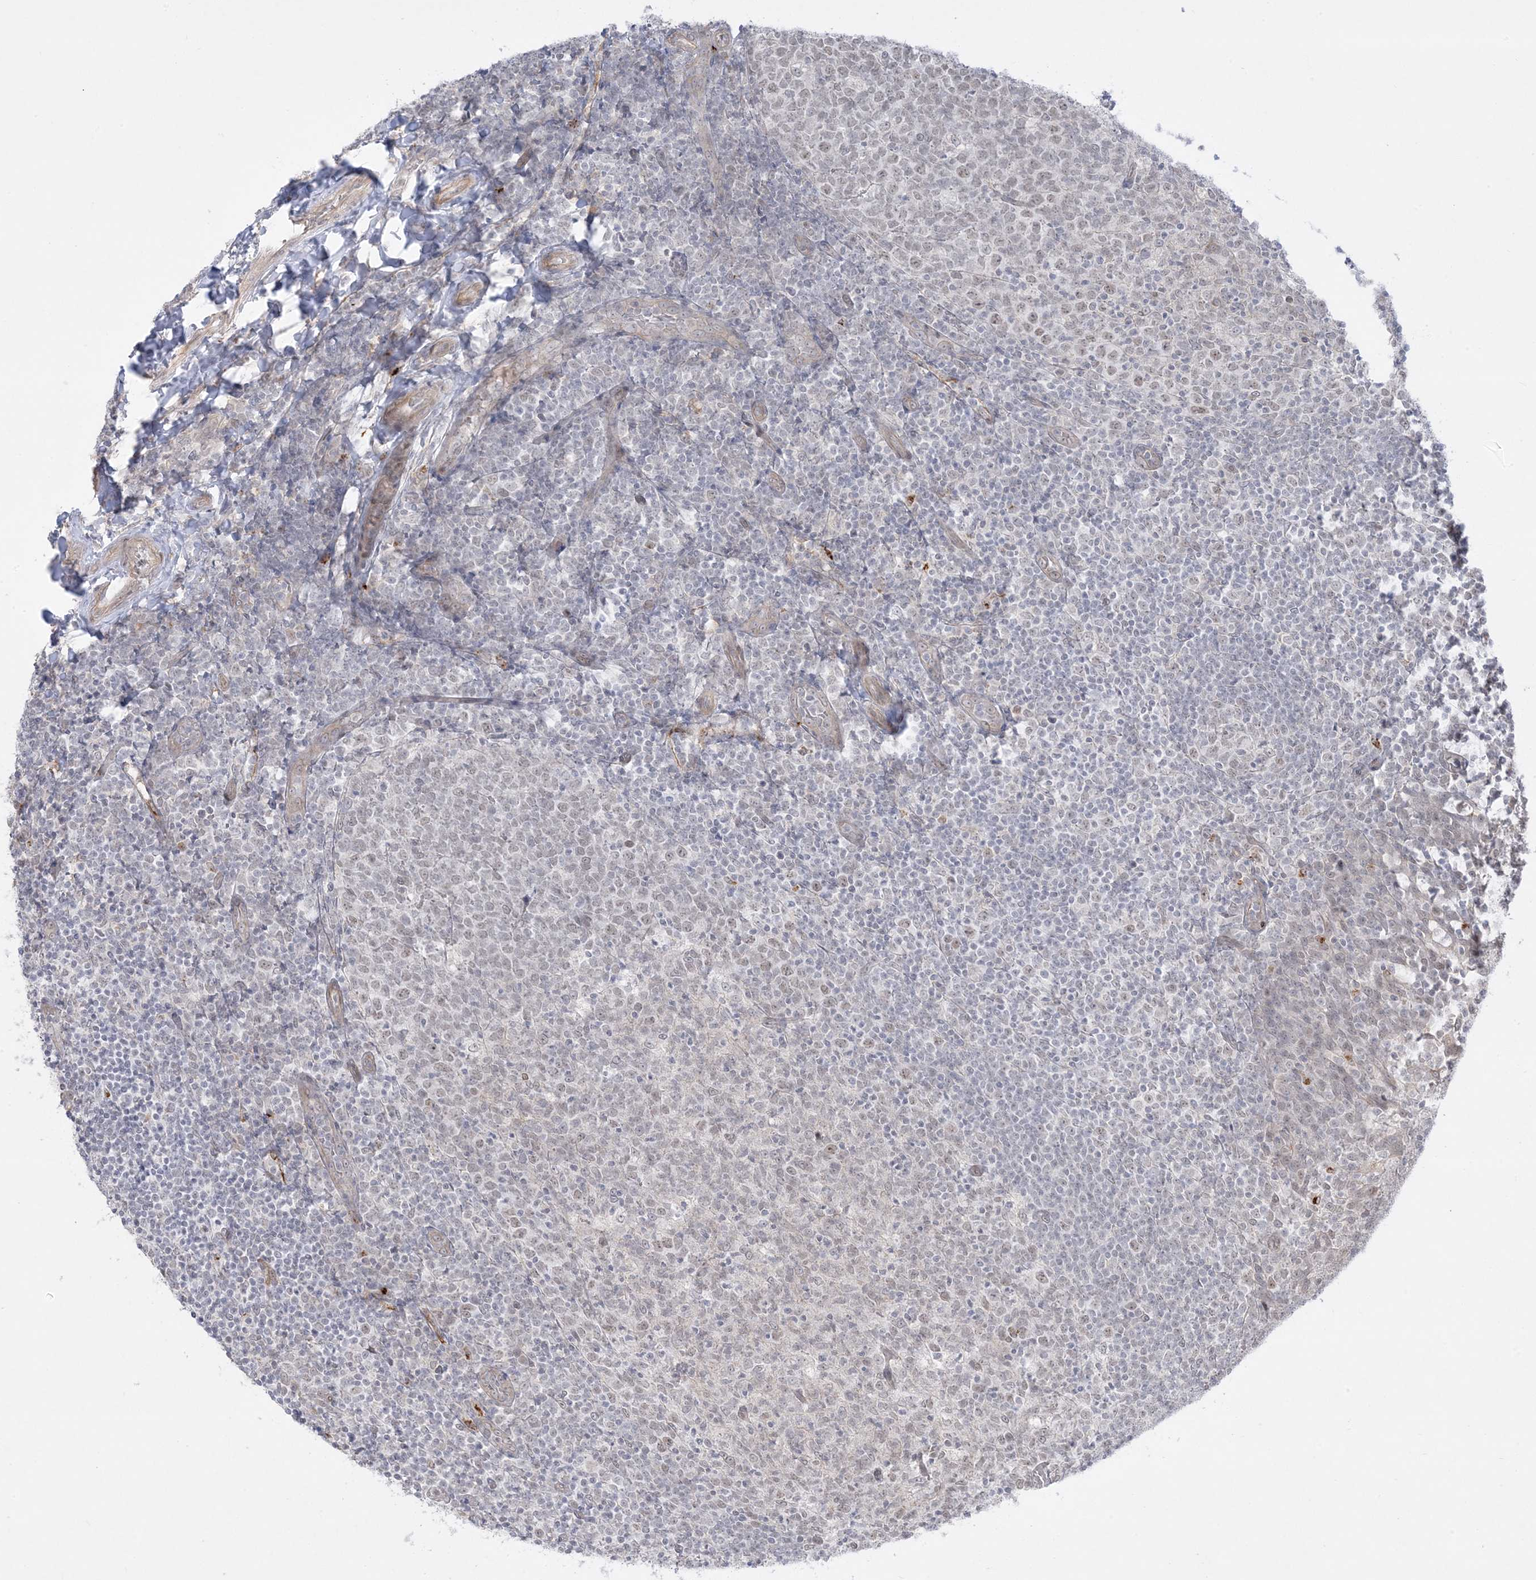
{"staining": {"intensity": "weak", "quantity": "<25%", "location": "nuclear"}, "tissue": "tonsil", "cell_type": "Germinal center cells", "image_type": "normal", "snomed": [{"axis": "morphology", "description": "Normal tissue, NOS"}, {"axis": "topography", "description": "Tonsil"}], "caption": "An immunohistochemistry (IHC) image of unremarkable tonsil is shown. There is no staining in germinal center cells of tonsil.", "gene": "PTK6", "patient": {"sex": "female", "age": 19}}